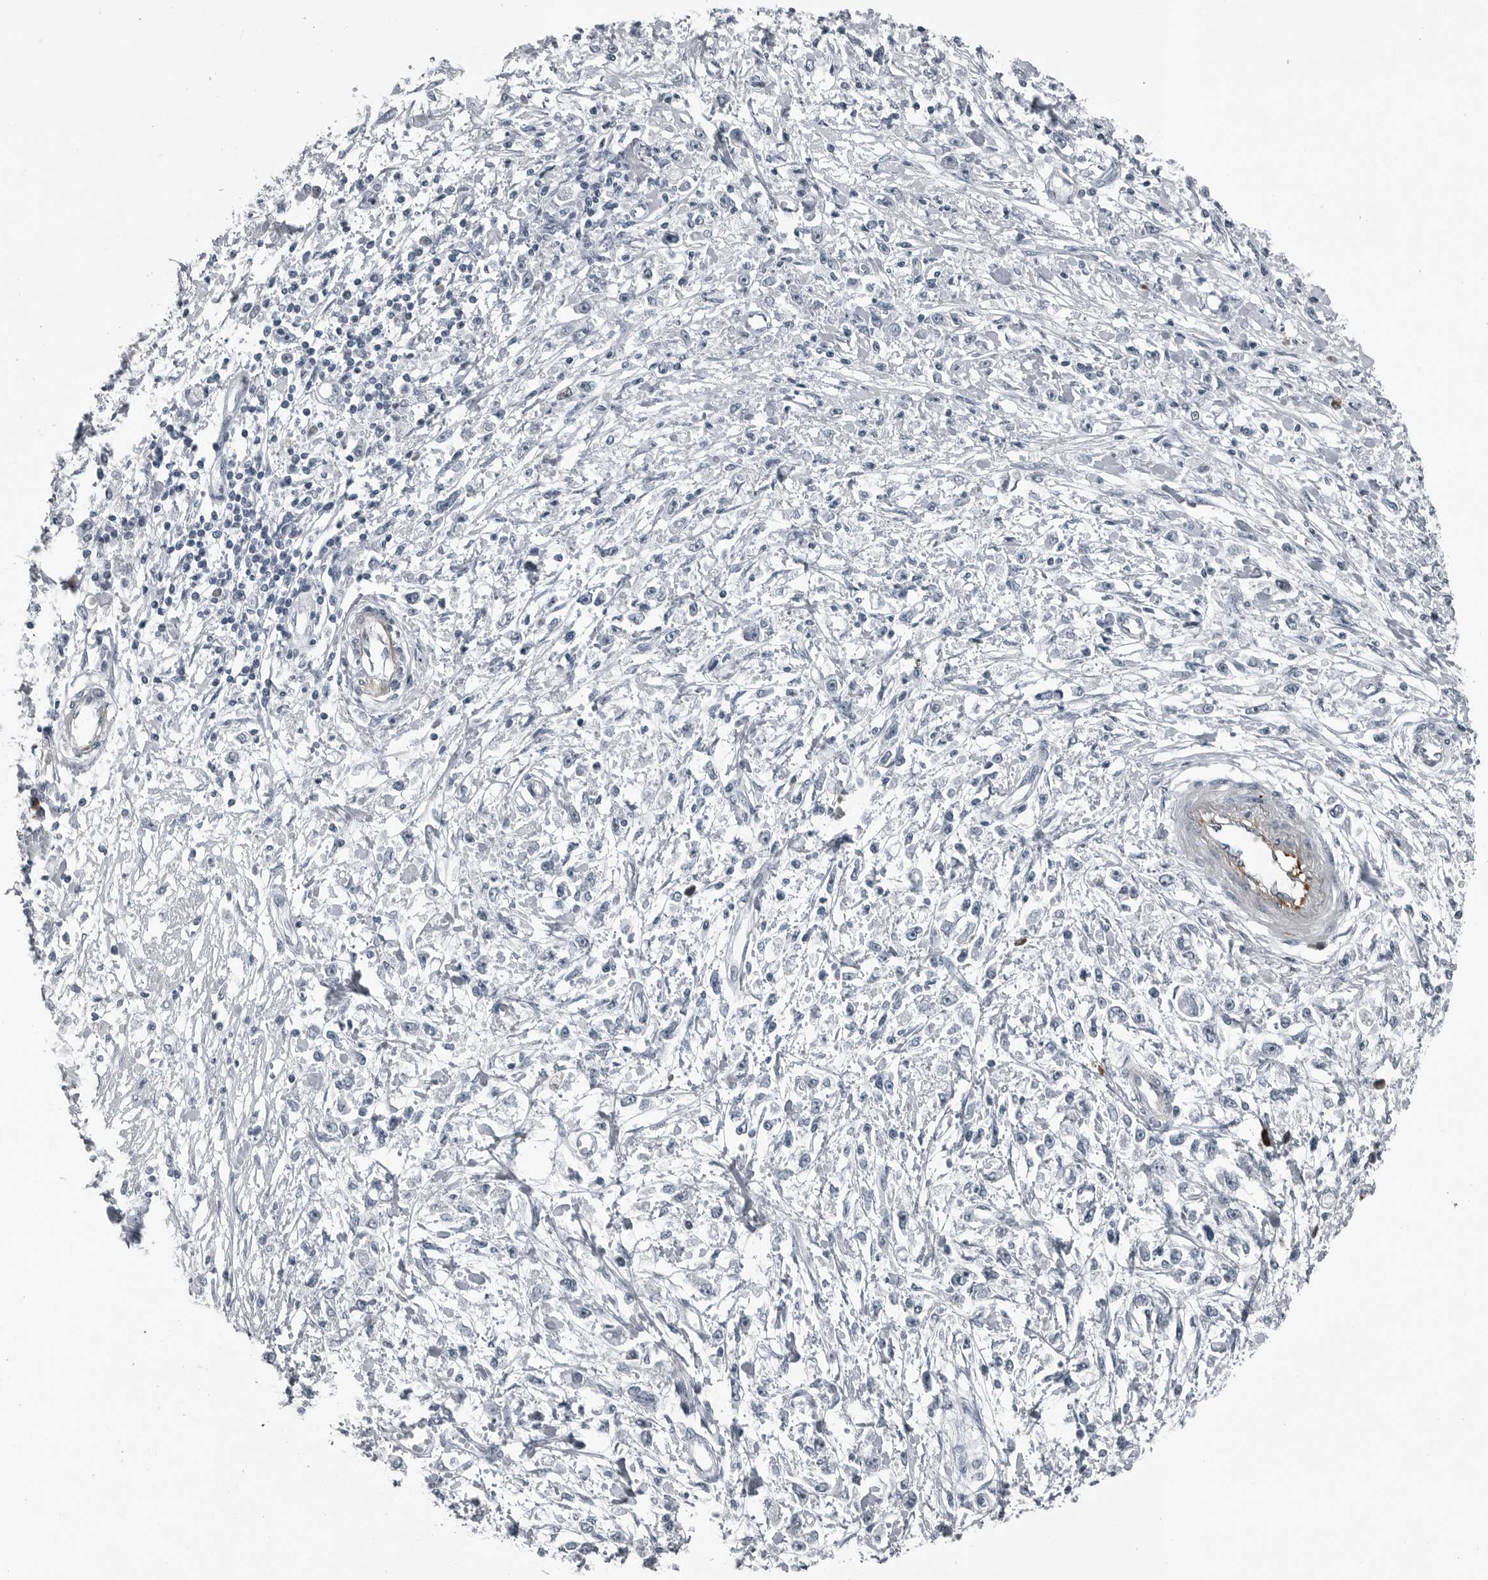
{"staining": {"intensity": "negative", "quantity": "none", "location": "none"}, "tissue": "stomach cancer", "cell_type": "Tumor cells", "image_type": "cancer", "snomed": [{"axis": "morphology", "description": "Adenocarcinoma, NOS"}, {"axis": "topography", "description": "Stomach"}], "caption": "A histopathology image of stomach adenocarcinoma stained for a protein displays no brown staining in tumor cells.", "gene": "DNAAF11", "patient": {"sex": "female", "age": 59}}